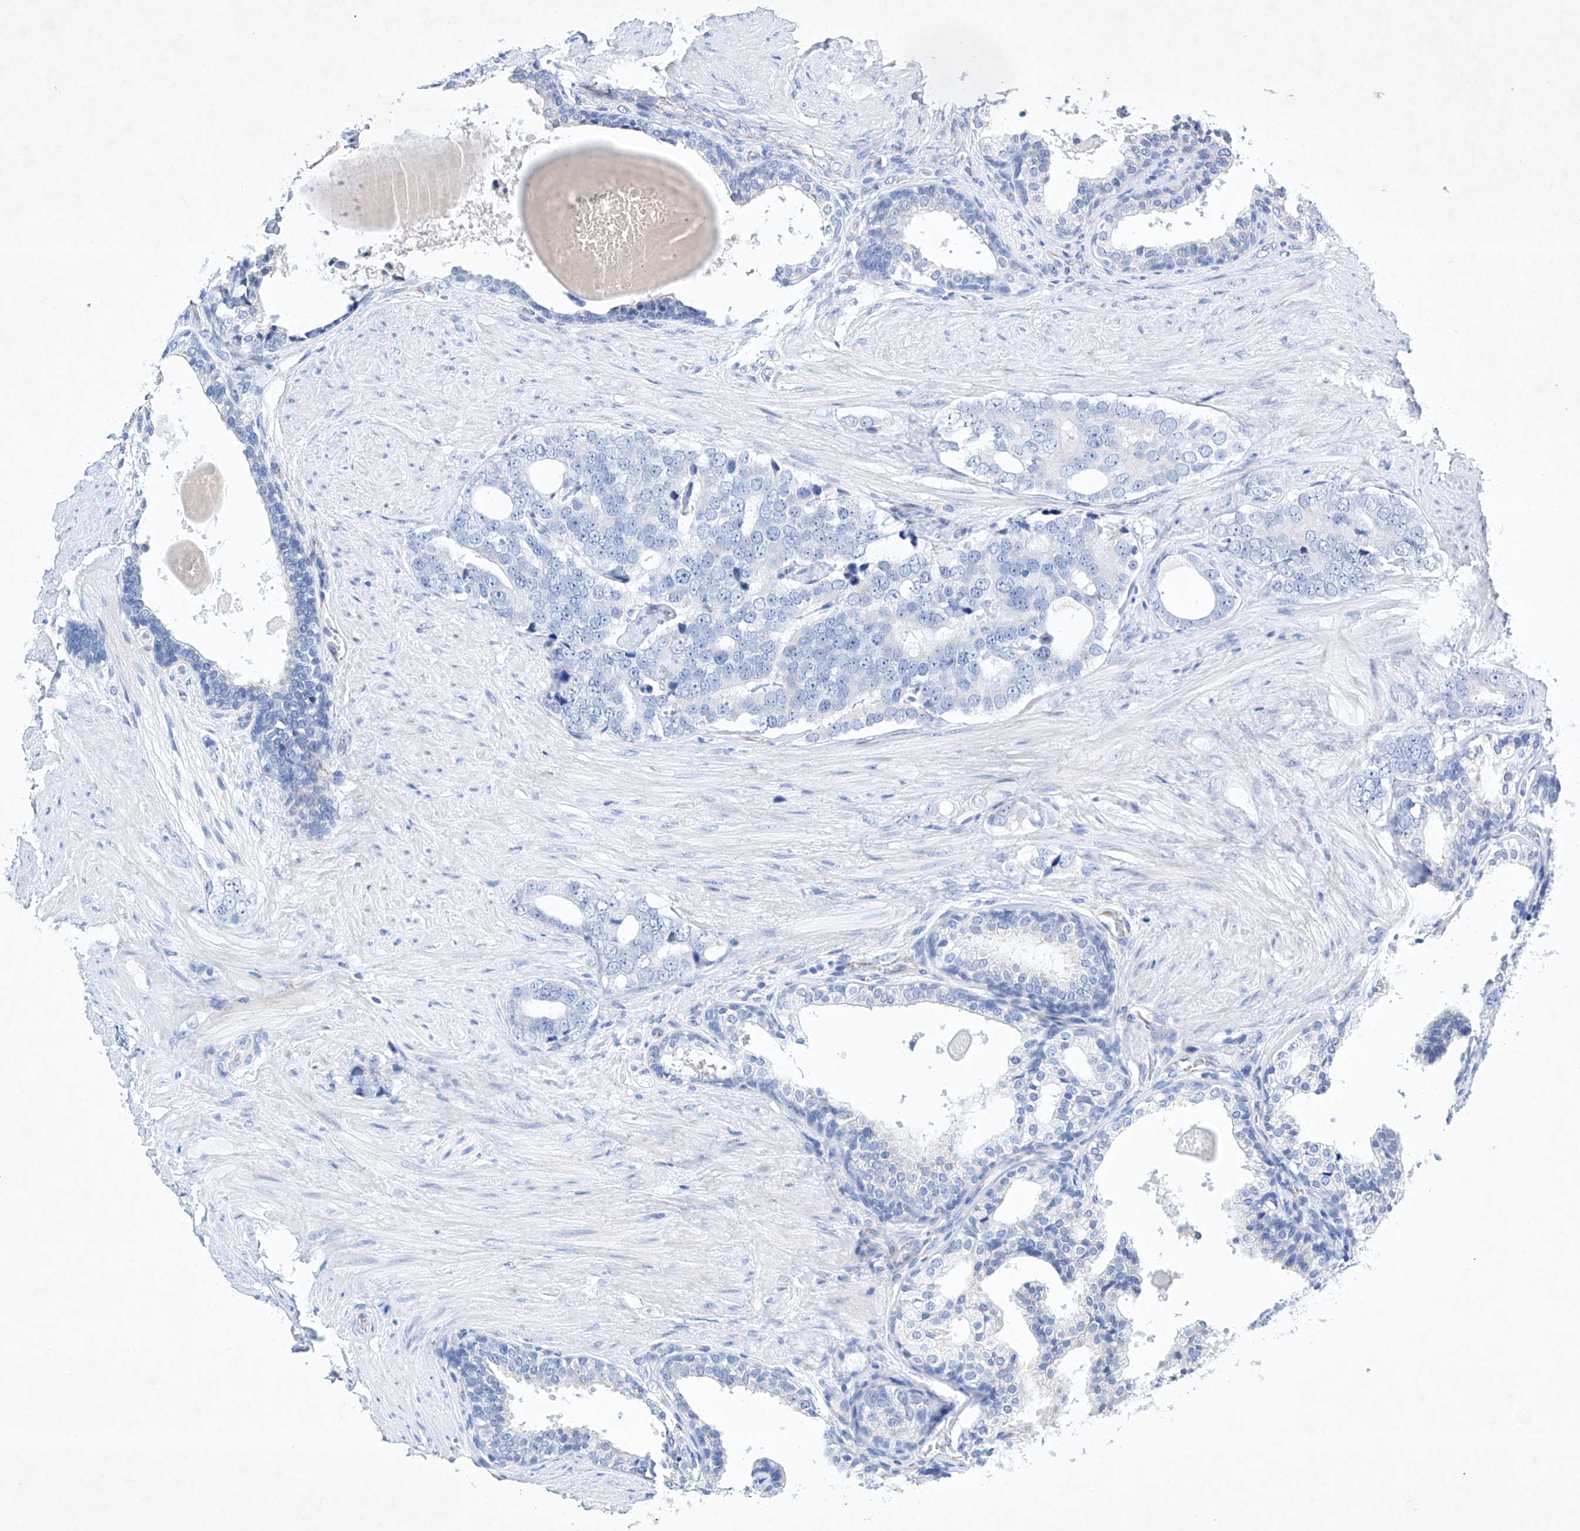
{"staining": {"intensity": "negative", "quantity": "none", "location": "none"}, "tissue": "prostate cancer", "cell_type": "Tumor cells", "image_type": "cancer", "snomed": [{"axis": "morphology", "description": "Adenocarcinoma, High grade"}, {"axis": "topography", "description": "Prostate"}], "caption": "Immunohistochemistry (IHC) of prostate cancer demonstrates no positivity in tumor cells. Nuclei are stained in blue.", "gene": "ETV7", "patient": {"sex": "male", "age": 56}}